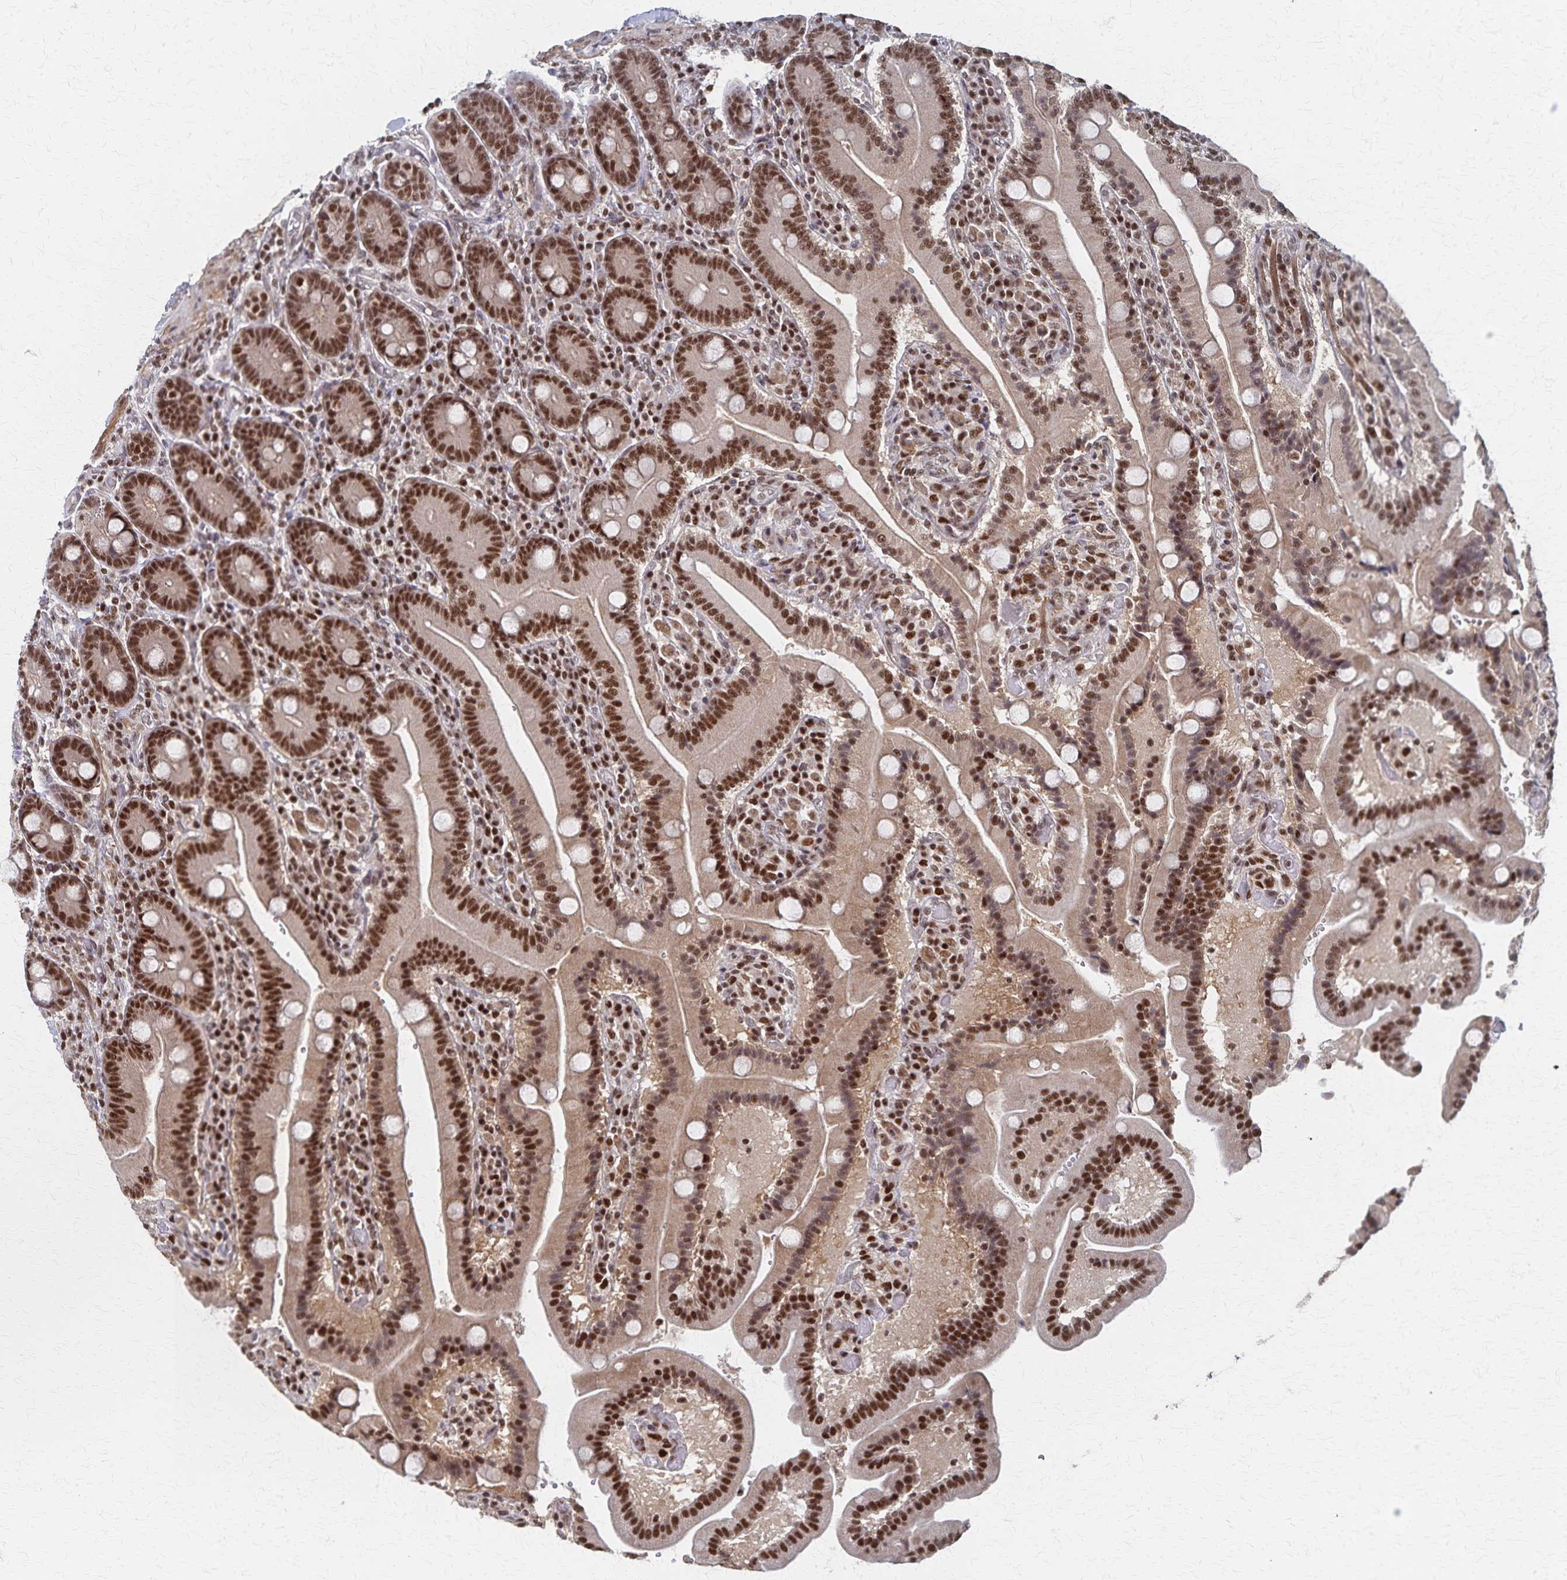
{"staining": {"intensity": "strong", "quantity": ">75%", "location": "nuclear"}, "tissue": "duodenum", "cell_type": "Glandular cells", "image_type": "normal", "snomed": [{"axis": "morphology", "description": "Normal tissue, NOS"}, {"axis": "topography", "description": "Duodenum"}], "caption": "Strong nuclear expression is appreciated in approximately >75% of glandular cells in normal duodenum. (DAB (3,3'-diaminobenzidine) IHC with brightfield microscopy, high magnification).", "gene": "GTF2B", "patient": {"sex": "female", "age": 62}}